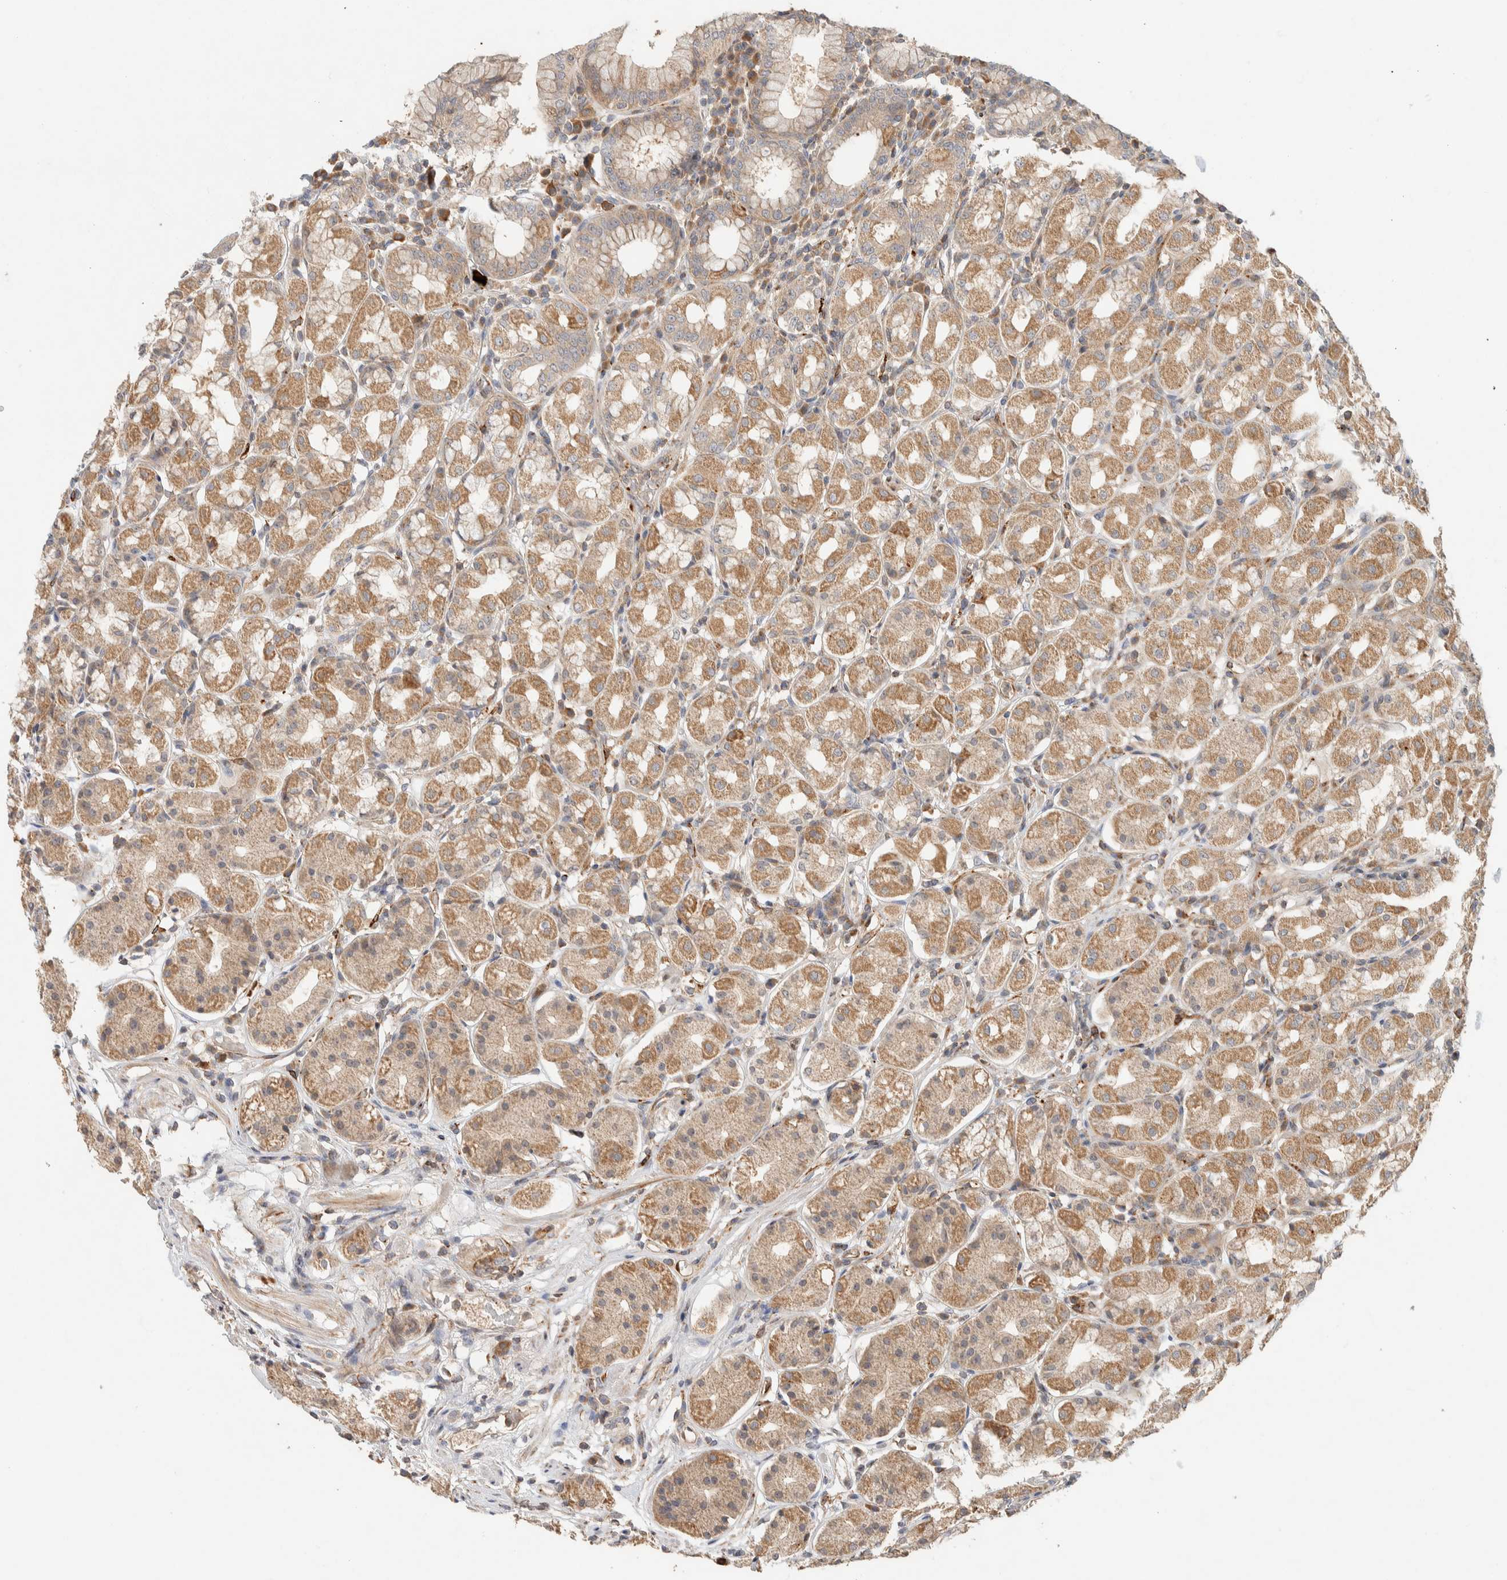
{"staining": {"intensity": "moderate", "quantity": ">75%", "location": "cytoplasmic/membranous"}, "tissue": "stomach", "cell_type": "Glandular cells", "image_type": "normal", "snomed": [{"axis": "morphology", "description": "Normal tissue, NOS"}, {"axis": "topography", "description": "Stomach"}, {"axis": "topography", "description": "Stomach, lower"}], "caption": "Immunohistochemistry (DAB (3,3'-diaminobenzidine)) staining of normal human stomach exhibits moderate cytoplasmic/membranous protein positivity in about >75% of glandular cells.", "gene": "KIF9", "patient": {"sex": "female", "age": 56}}